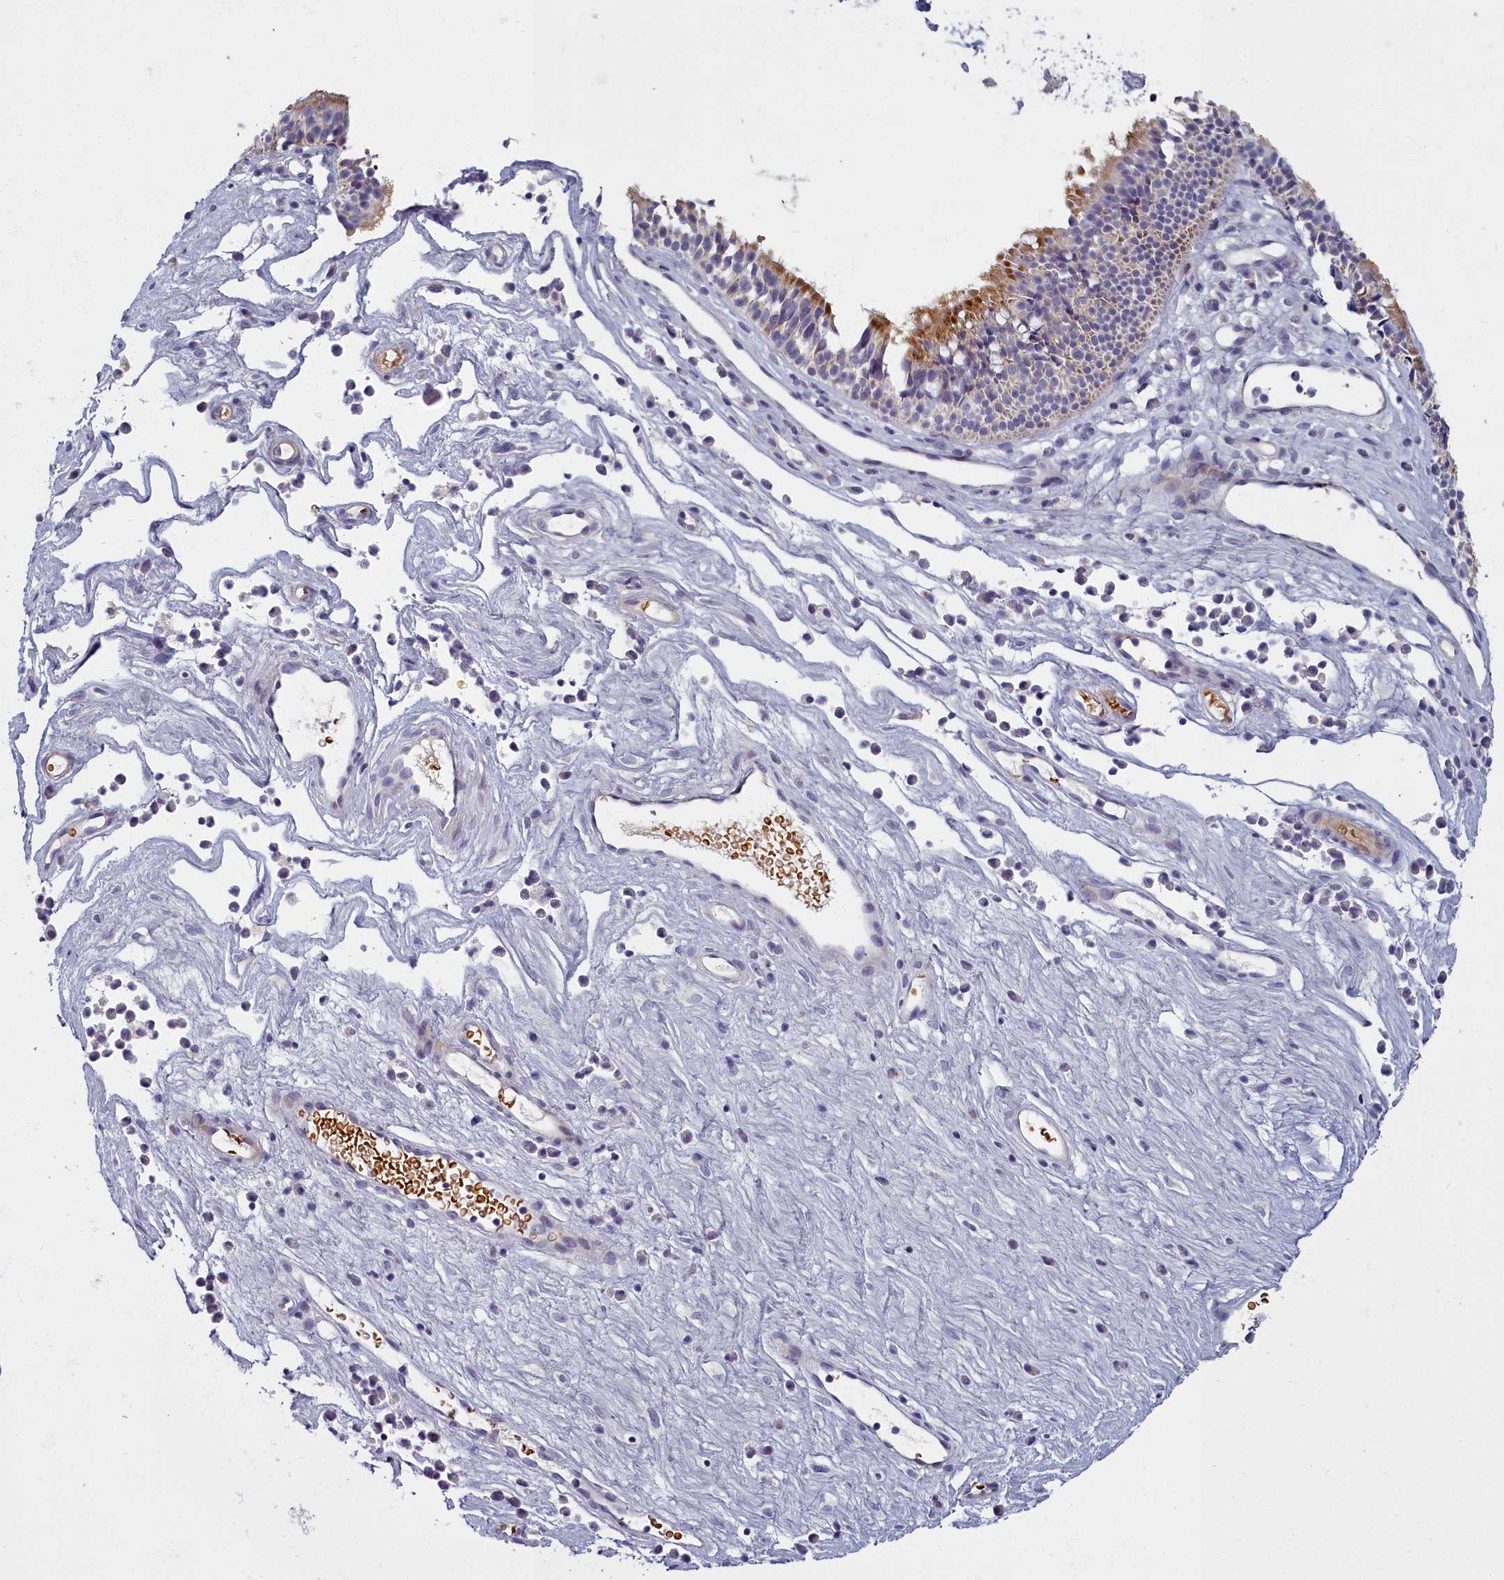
{"staining": {"intensity": "moderate", "quantity": "25%-75%", "location": "cytoplasmic/membranous"}, "tissue": "nasopharynx", "cell_type": "Respiratory epithelial cells", "image_type": "normal", "snomed": [{"axis": "morphology", "description": "Normal tissue, NOS"}, {"axis": "morphology", "description": "Inflammation, NOS"}, {"axis": "morphology", "description": "Malignant melanoma, Metastatic site"}, {"axis": "topography", "description": "Nasopharynx"}], "caption": "Protein expression analysis of unremarkable nasopharynx reveals moderate cytoplasmic/membranous expression in approximately 25%-75% of respiratory epithelial cells. (Stains: DAB in brown, nuclei in blue, Microscopy: brightfield microscopy at high magnification).", "gene": "ARL15", "patient": {"sex": "male", "age": 70}}